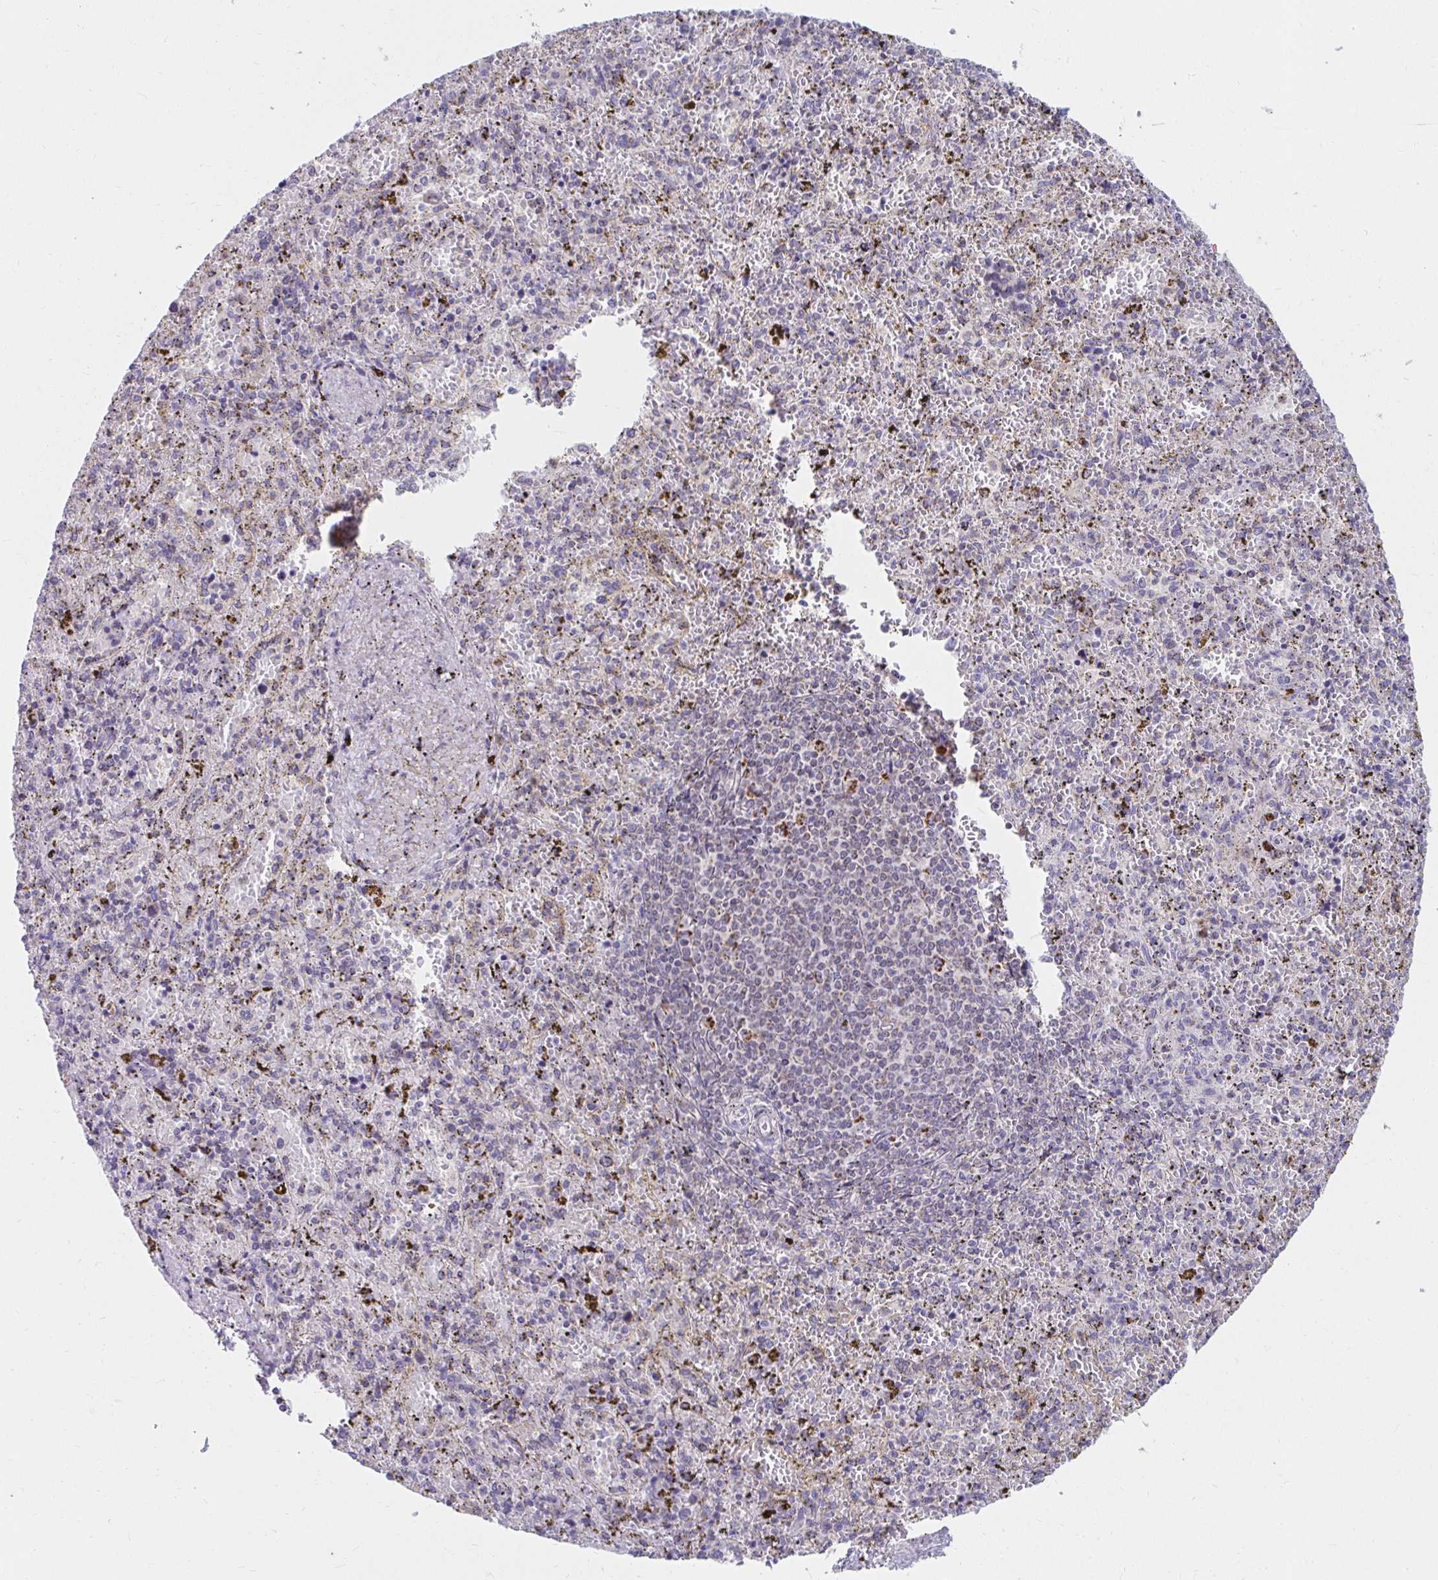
{"staining": {"intensity": "moderate", "quantity": "<25%", "location": "cytoplasmic/membranous"}, "tissue": "spleen", "cell_type": "Cells in red pulp", "image_type": "normal", "snomed": [{"axis": "morphology", "description": "Normal tissue, NOS"}, {"axis": "topography", "description": "Spleen"}], "caption": "Immunohistochemical staining of normal spleen demonstrates moderate cytoplasmic/membranous protein staining in approximately <25% of cells in red pulp.", "gene": "EXOC5", "patient": {"sex": "female", "age": 50}}